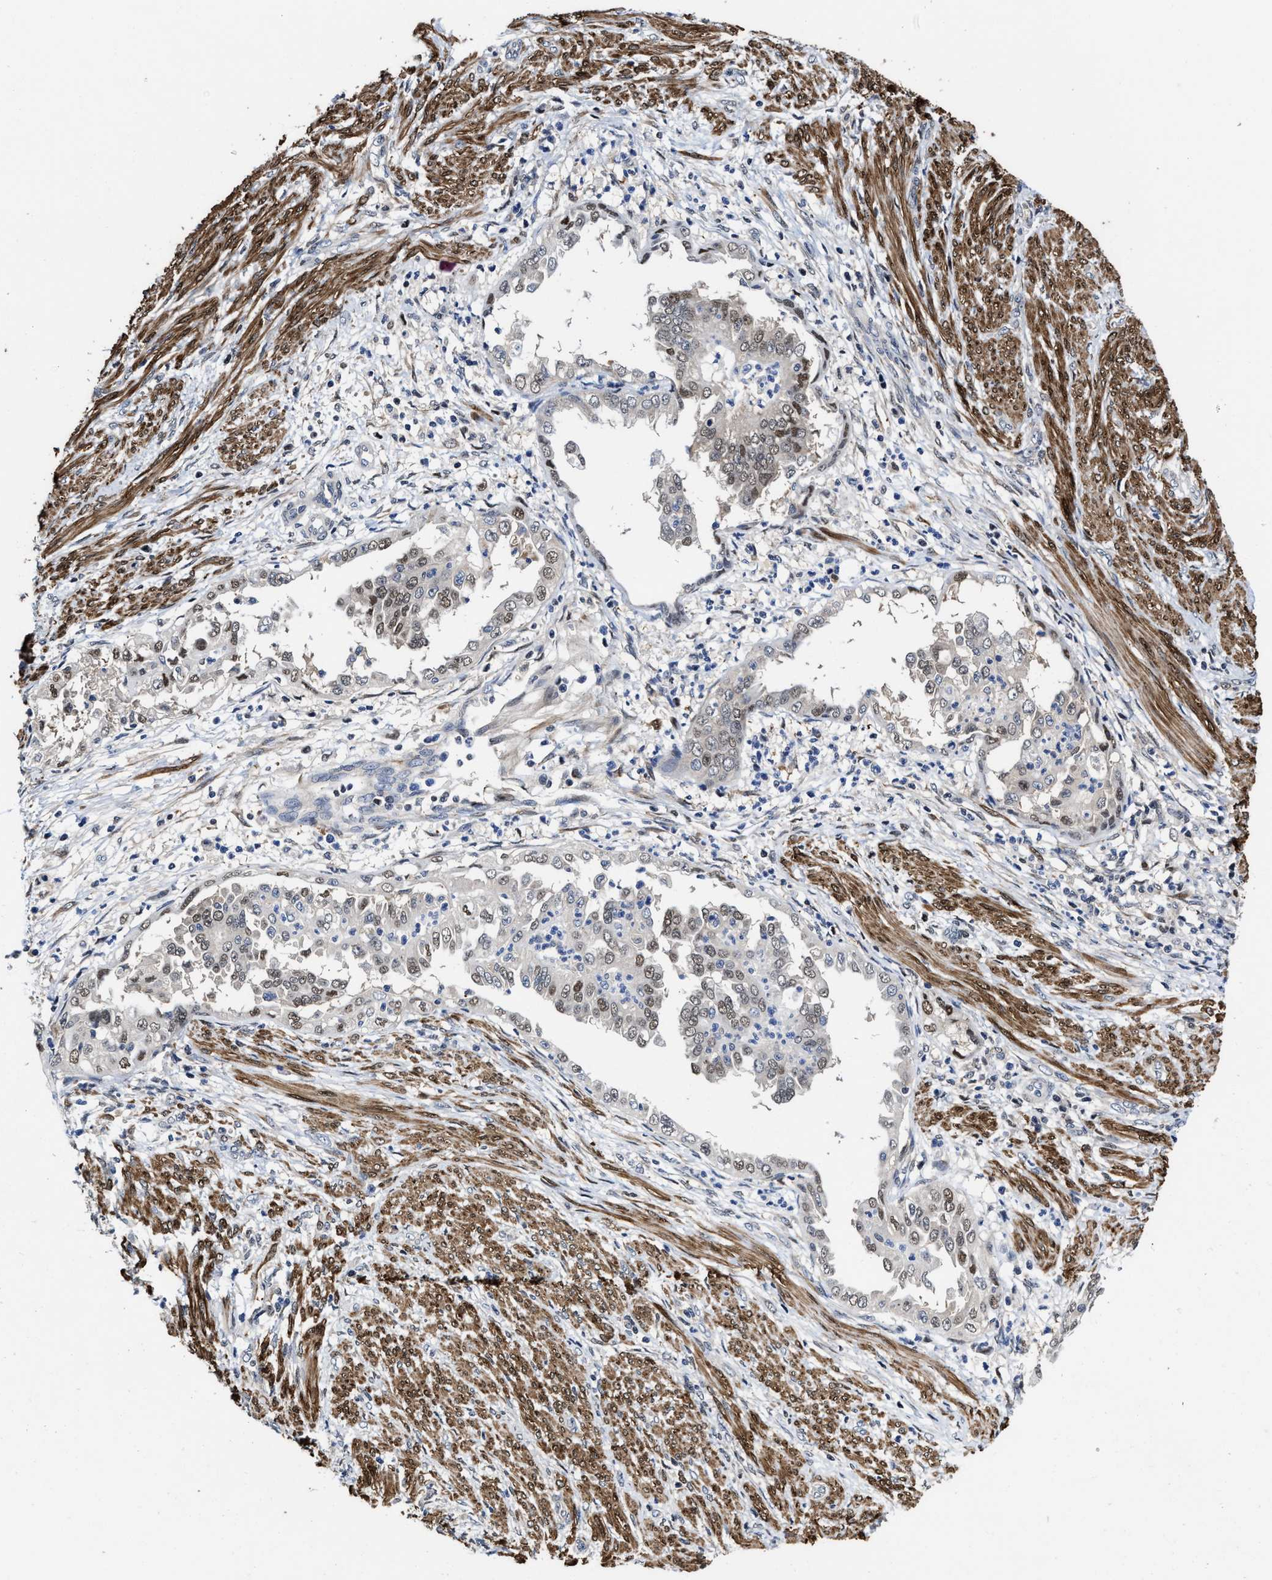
{"staining": {"intensity": "moderate", "quantity": "<25%", "location": "nuclear"}, "tissue": "endometrial cancer", "cell_type": "Tumor cells", "image_type": "cancer", "snomed": [{"axis": "morphology", "description": "Adenocarcinoma, NOS"}, {"axis": "topography", "description": "Endometrium"}], "caption": "Moderate nuclear protein staining is present in about <25% of tumor cells in adenocarcinoma (endometrial).", "gene": "KIF12", "patient": {"sex": "female", "age": 85}}